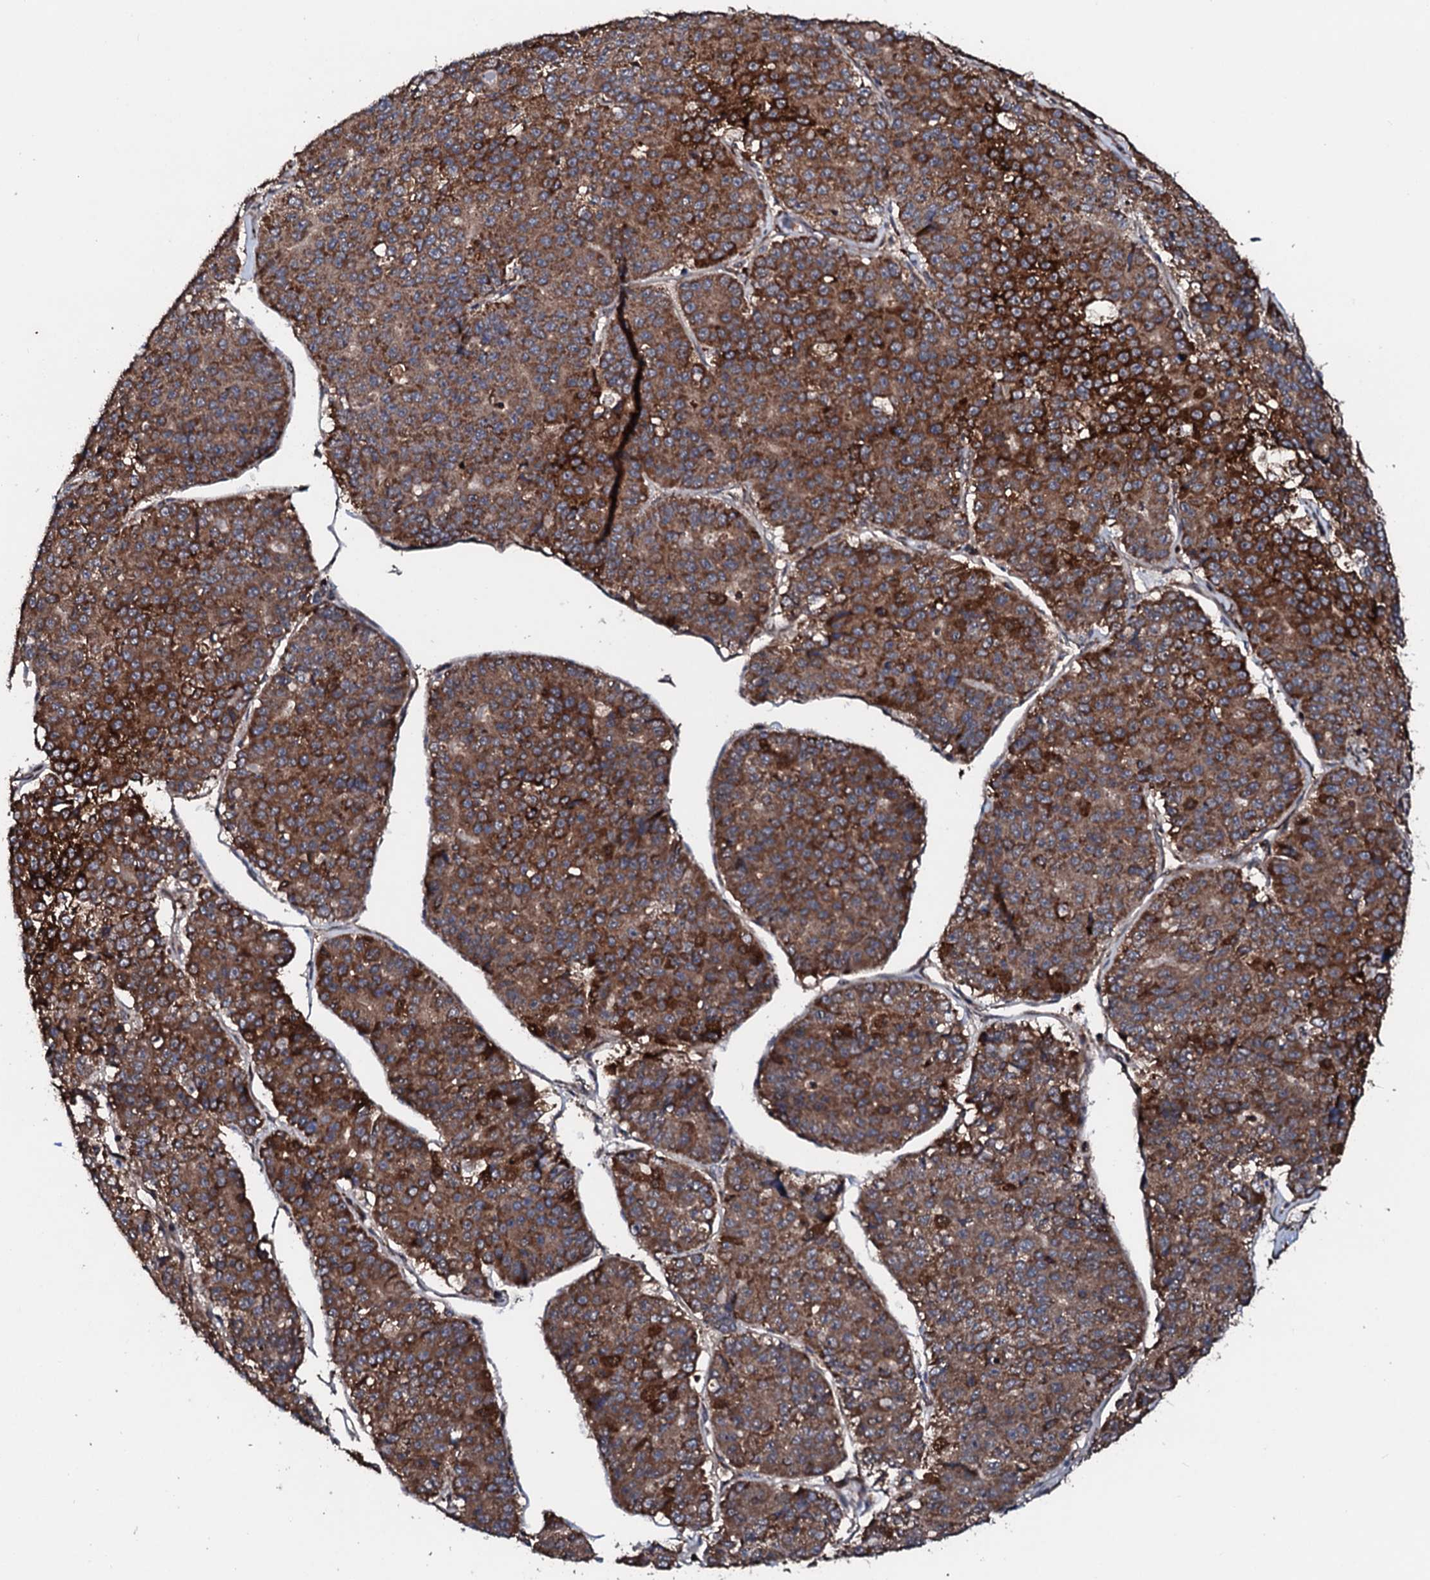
{"staining": {"intensity": "strong", "quantity": ">75%", "location": "cytoplasmic/membranous"}, "tissue": "pancreatic cancer", "cell_type": "Tumor cells", "image_type": "cancer", "snomed": [{"axis": "morphology", "description": "Adenocarcinoma, NOS"}, {"axis": "topography", "description": "Pancreas"}], "caption": "This histopathology image reveals pancreatic cancer (adenocarcinoma) stained with IHC to label a protein in brown. The cytoplasmic/membranous of tumor cells show strong positivity for the protein. Nuclei are counter-stained blue.", "gene": "SDHAF2", "patient": {"sex": "male", "age": 50}}